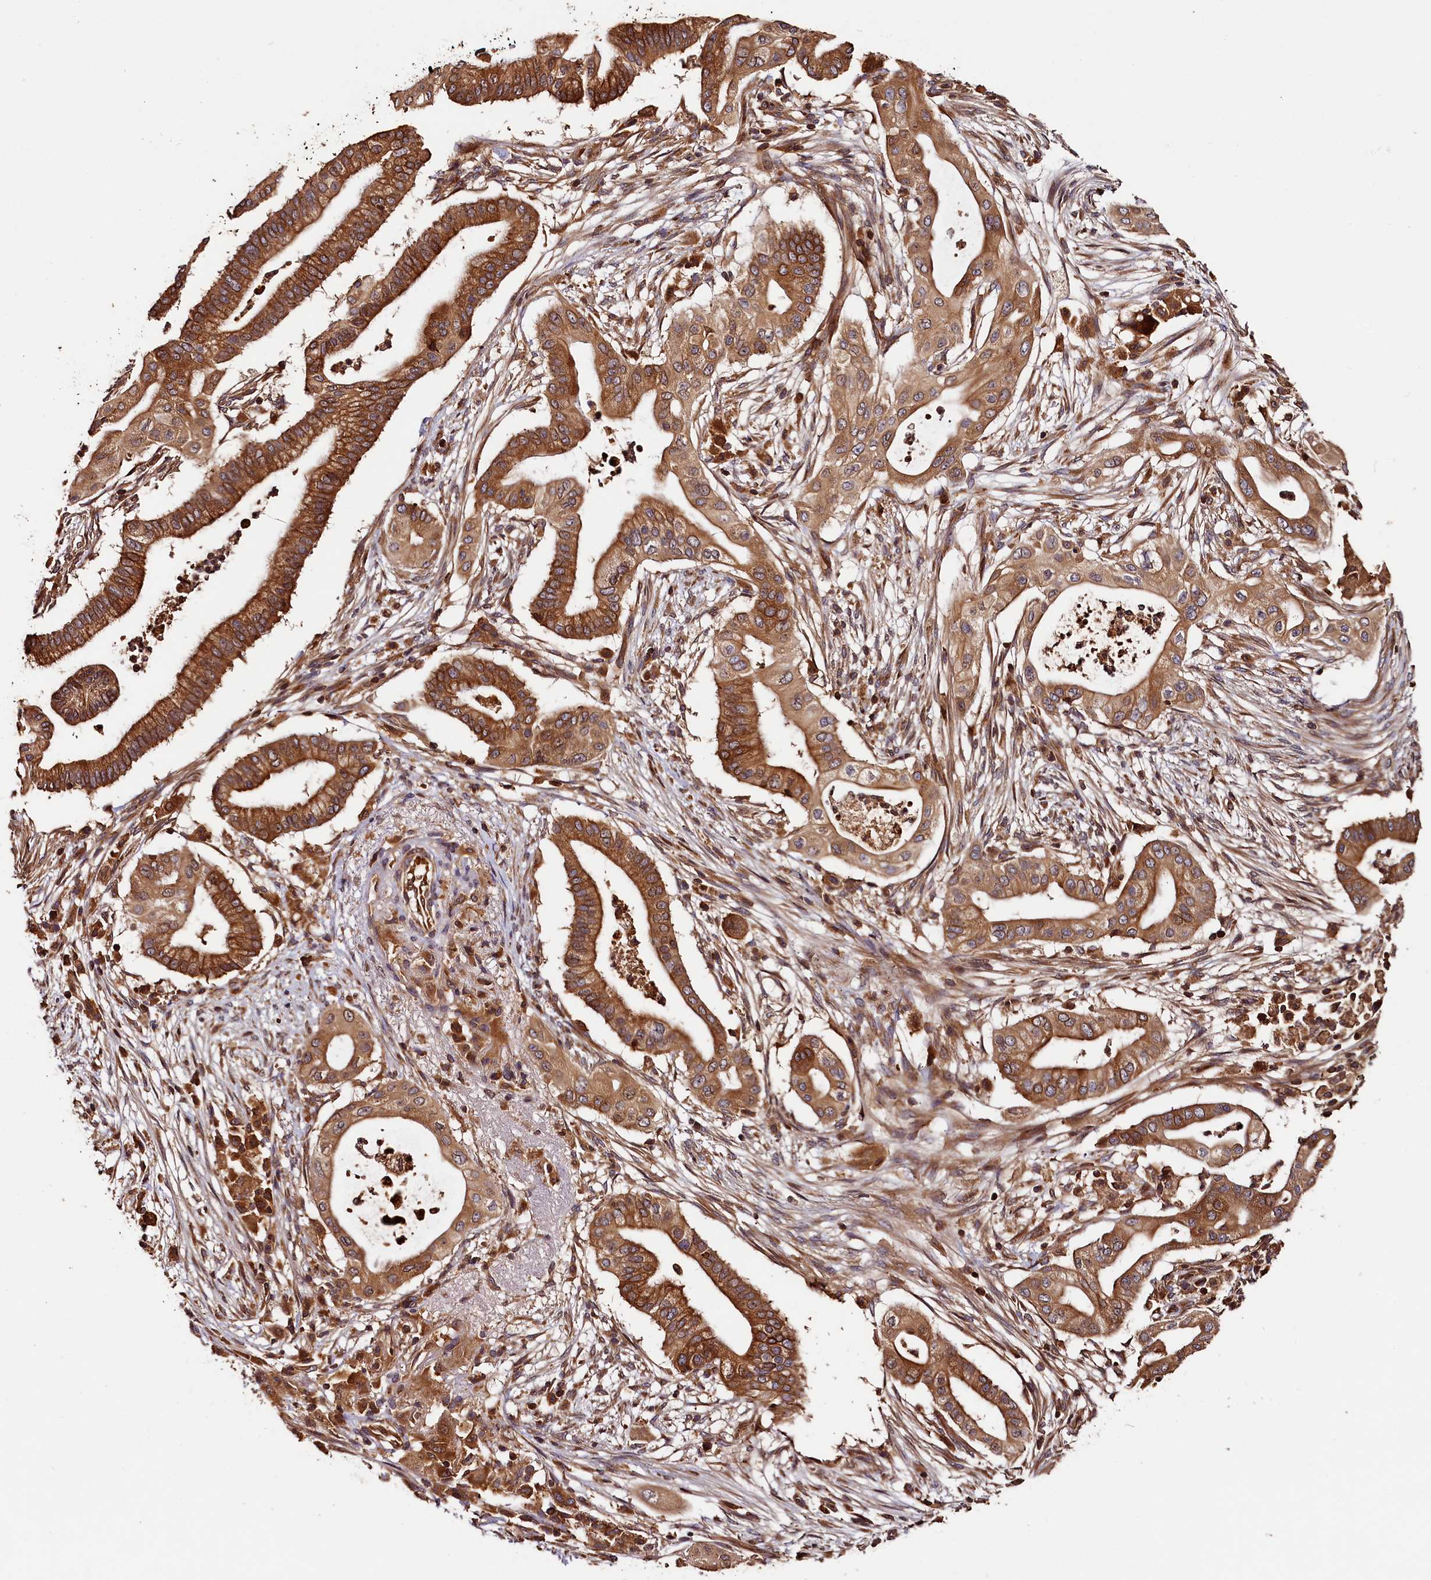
{"staining": {"intensity": "strong", "quantity": ">75%", "location": "cytoplasmic/membranous"}, "tissue": "pancreatic cancer", "cell_type": "Tumor cells", "image_type": "cancer", "snomed": [{"axis": "morphology", "description": "Adenocarcinoma, NOS"}, {"axis": "topography", "description": "Pancreas"}], "caption": "Tumor cells demonstrate high levels of strong cytoplasmic/membranous staining in approximately >75% of cells in adenocarcinoma (pancreatic). The staining is performed using DAB brown chromogen to label protein expression. The nuclei are counter-stained blue using hematoxylin.", "gene": "HMOX2", "patient": {"sex": "male", "age": 68}}